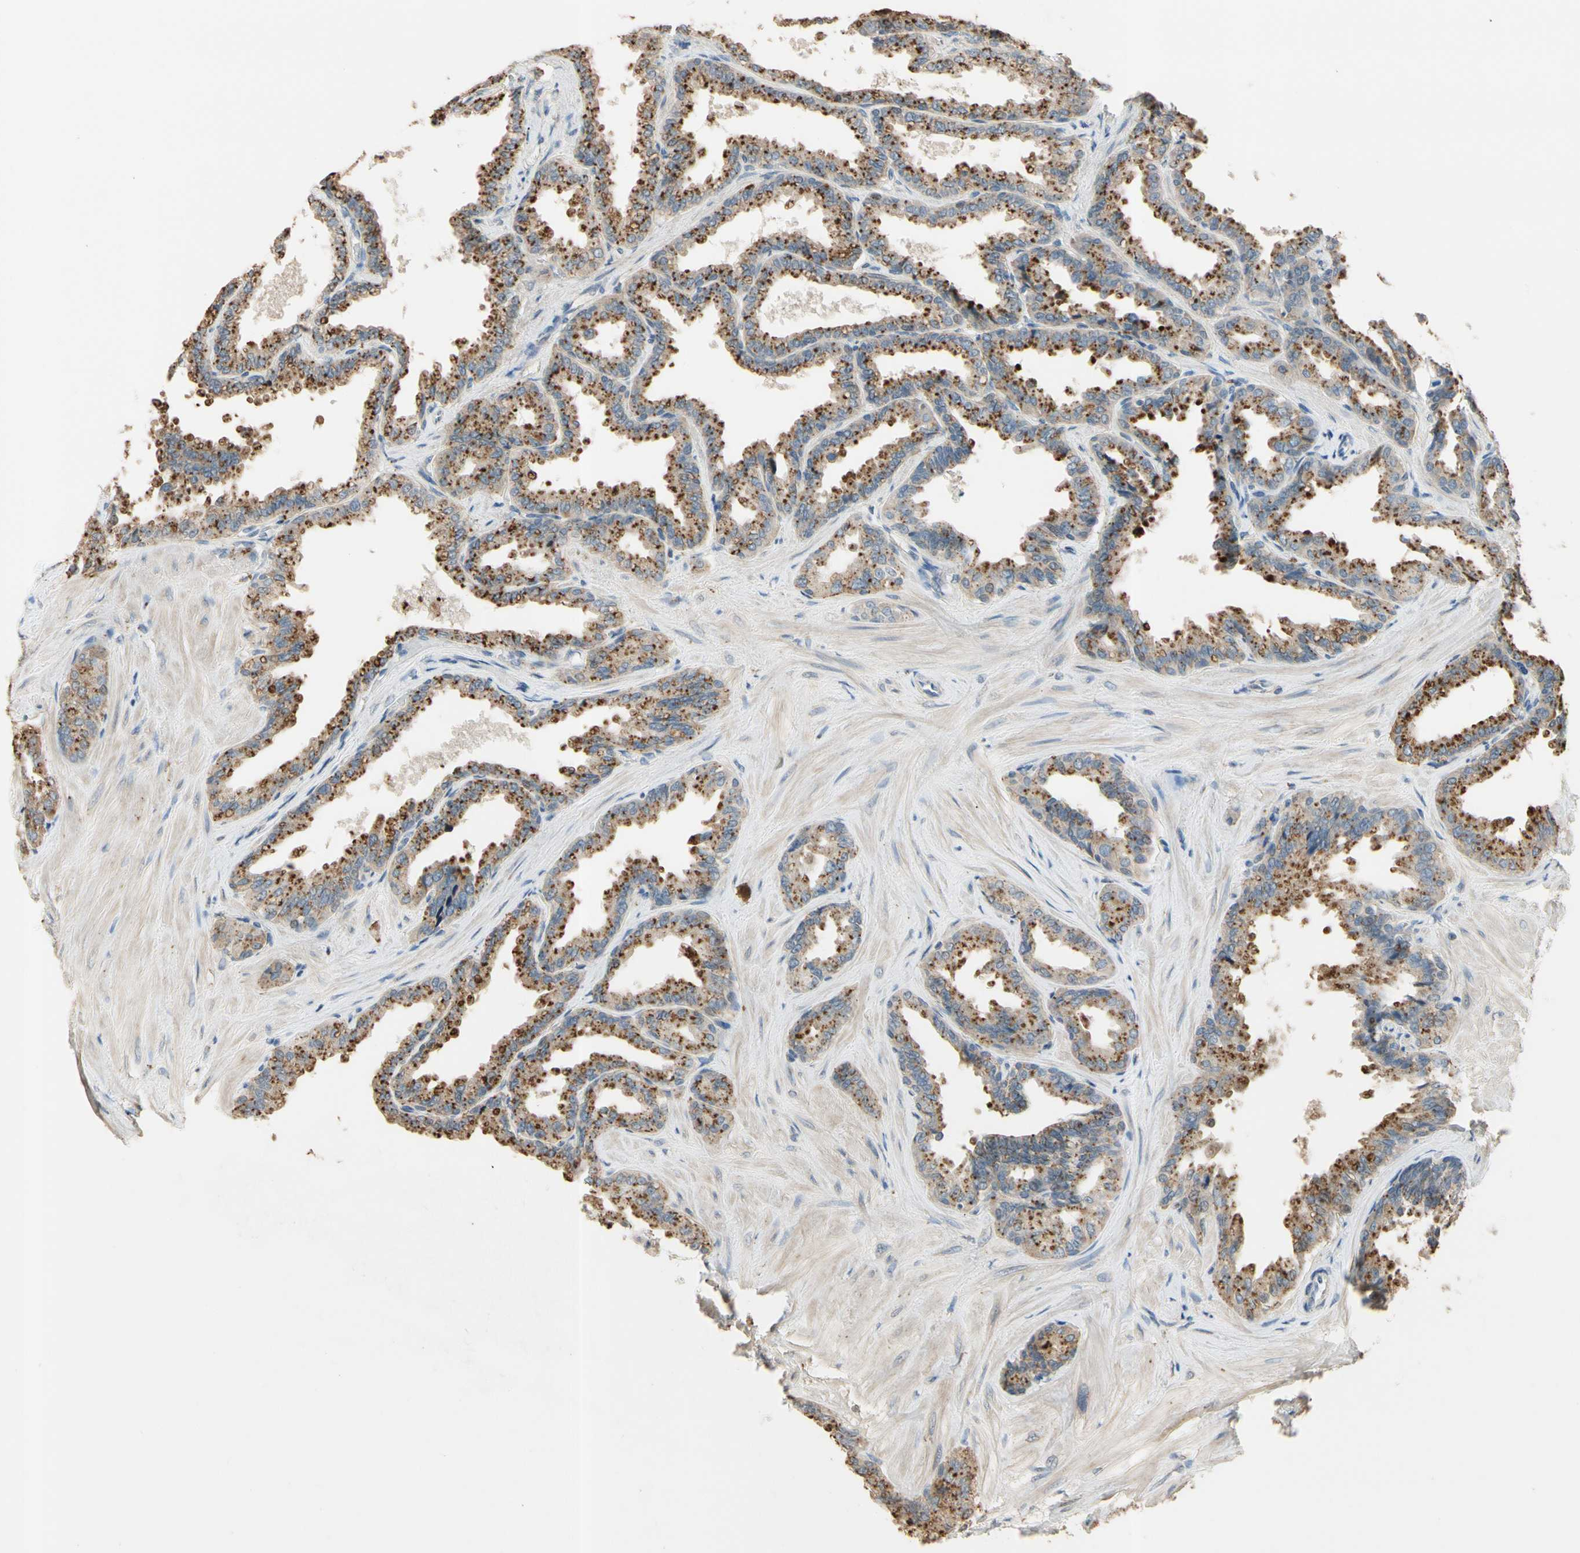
{"staining": {"intensity": "moderate", "quantity": "25%-75%", "location": "cytoplasmic/membranous"}, "tissue": "seminal vesicle", "cell_type": "Glandular cells", "image_type": "normal", "snomed": [{"axis": "morphology", "description": "Normal tissue, NOS"}, {"axis": "topography", "description": "Seminal veicle"}], "caption": "An image of seminal vesicle stained for a protein demonstrates moderate cytoplasmic/membranous brown staining in glandular cells.", "gene": "ZKSCAN3", "patient": {"sex": "male", "age": 46}}